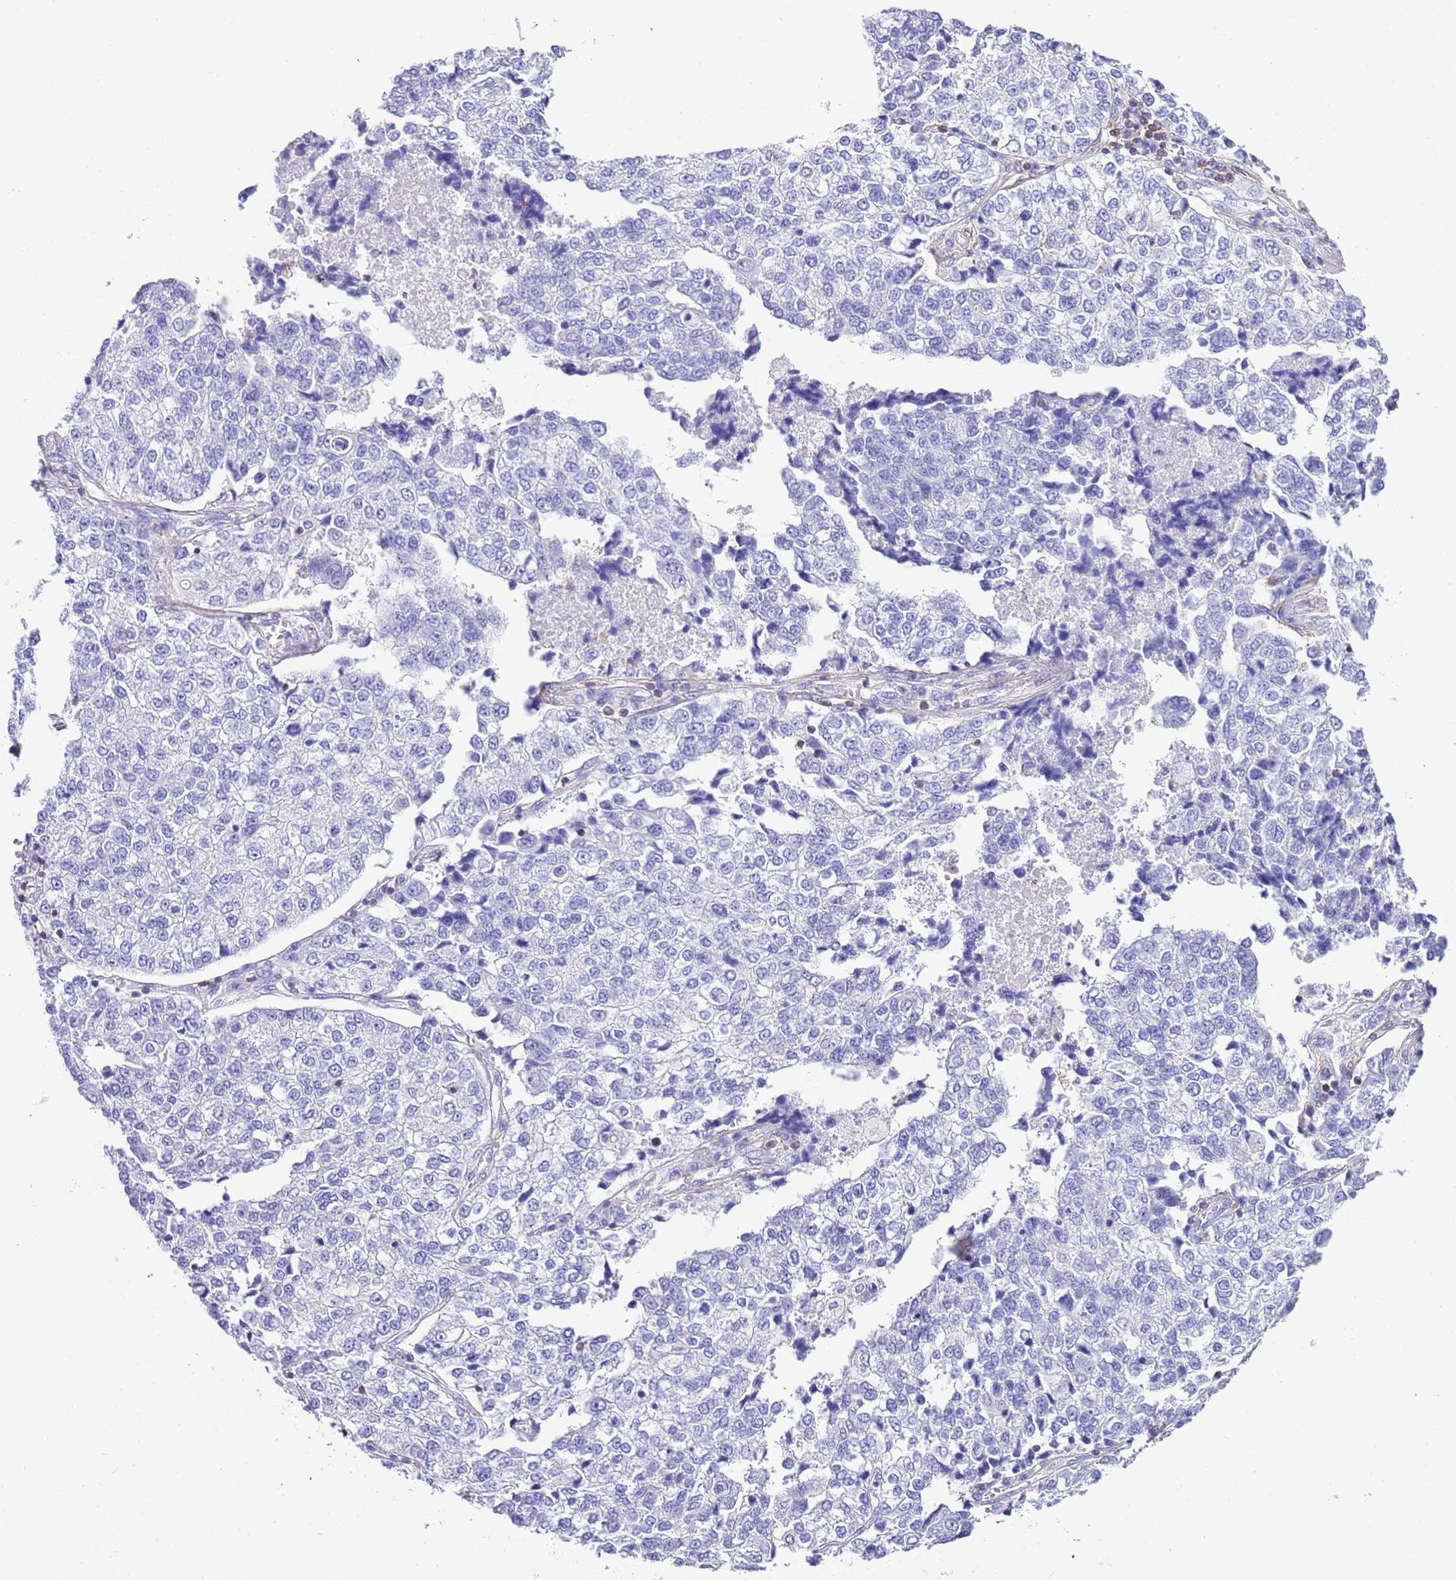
{"staining": {"intensity": "negative", "quantity": "none", "location": "none"}, "tissue": "lung cancer", "cell_type": "Tumor cells", "image_type": "cancer", "snomed": [{"axis": "morphology", "description": "Adenocarcinoma, NOS"}, {"axis": "topography", "description": "Lung"}], "caption": "There is no significant expression in tumor cells of adenocarcinoma (lung). (Stains: DAB (3,3'-diaminobenzidine) immunohistochemistry (IHC) with hematoxylin counter stain, Microscopy: brightfield microscopy at high magnification).", "gene": "CNN2", "patient": {"sex": "male", "age": 49}}